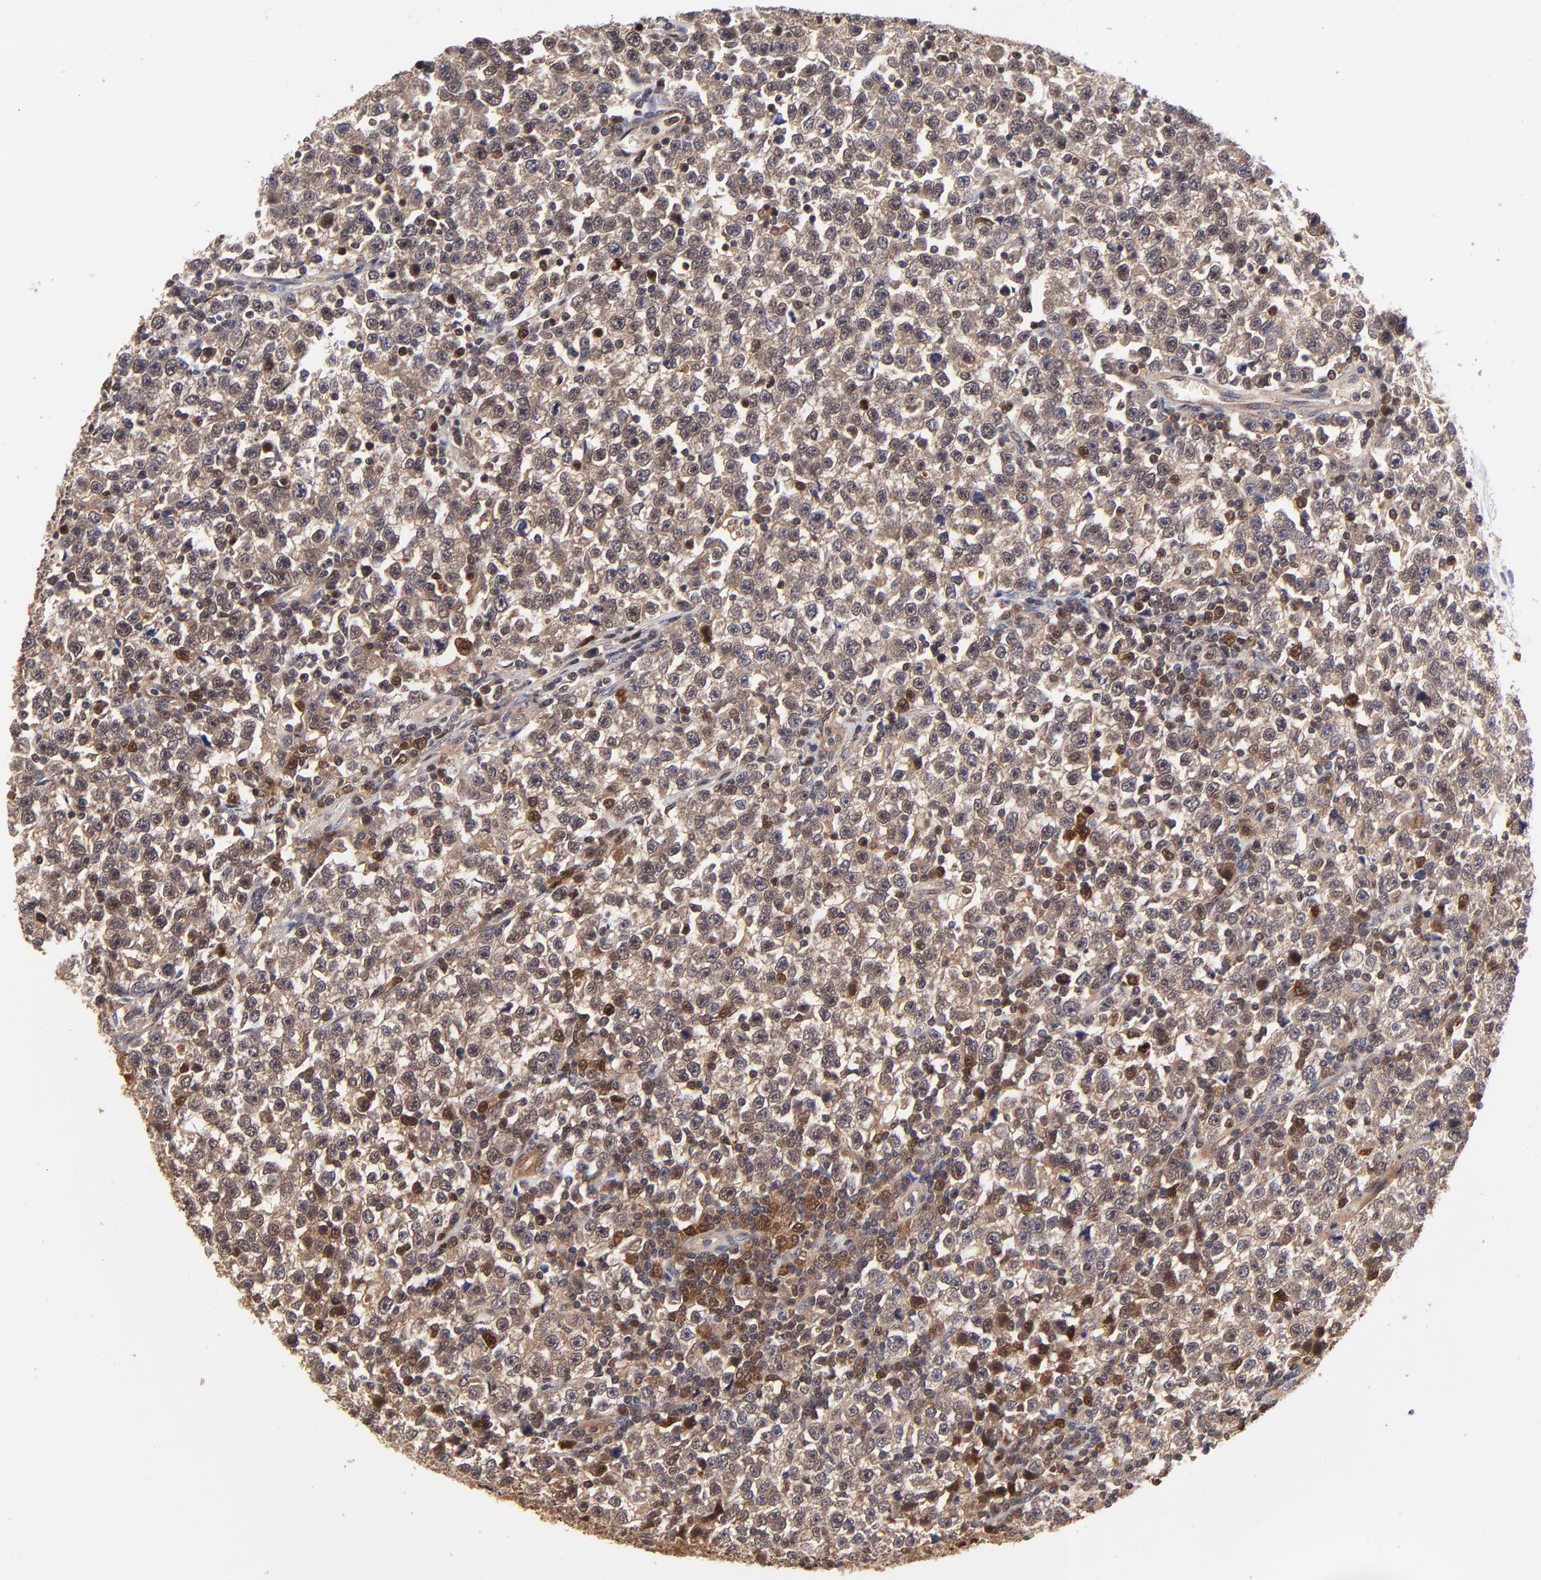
{"staining": {"intensity": "moderate", "quantity": "25%-75%", "location": "cytoplasmic/membranous,nuclear"}, "tissue": "testis cancer", "cell_type": "Tumor cells", "image_type": "cancer", "snomed": [{"axis": "morphology", "description": "Seminoma, NOS"}, {"axis": "topography", "description": "Testis"}], "caption": "High-magnification brightfield microscopy of testis cancer stained with DAB (3,3'-diaminobenzidine) (brown) and counterstained with hematoxylin (blue). tumor cells exhibit moderate cytoplasmic/membranous and nuclear expression is seen in about25%-75% of cells. The protein is stained brown, and the nuclei are stained in blue (DAB (3,3'-diaminobenzidine) IHC with brightfield microscopy, high magnification).", "gene": "DCTPP1", "patient": {"sex": "male", "age": 43}}